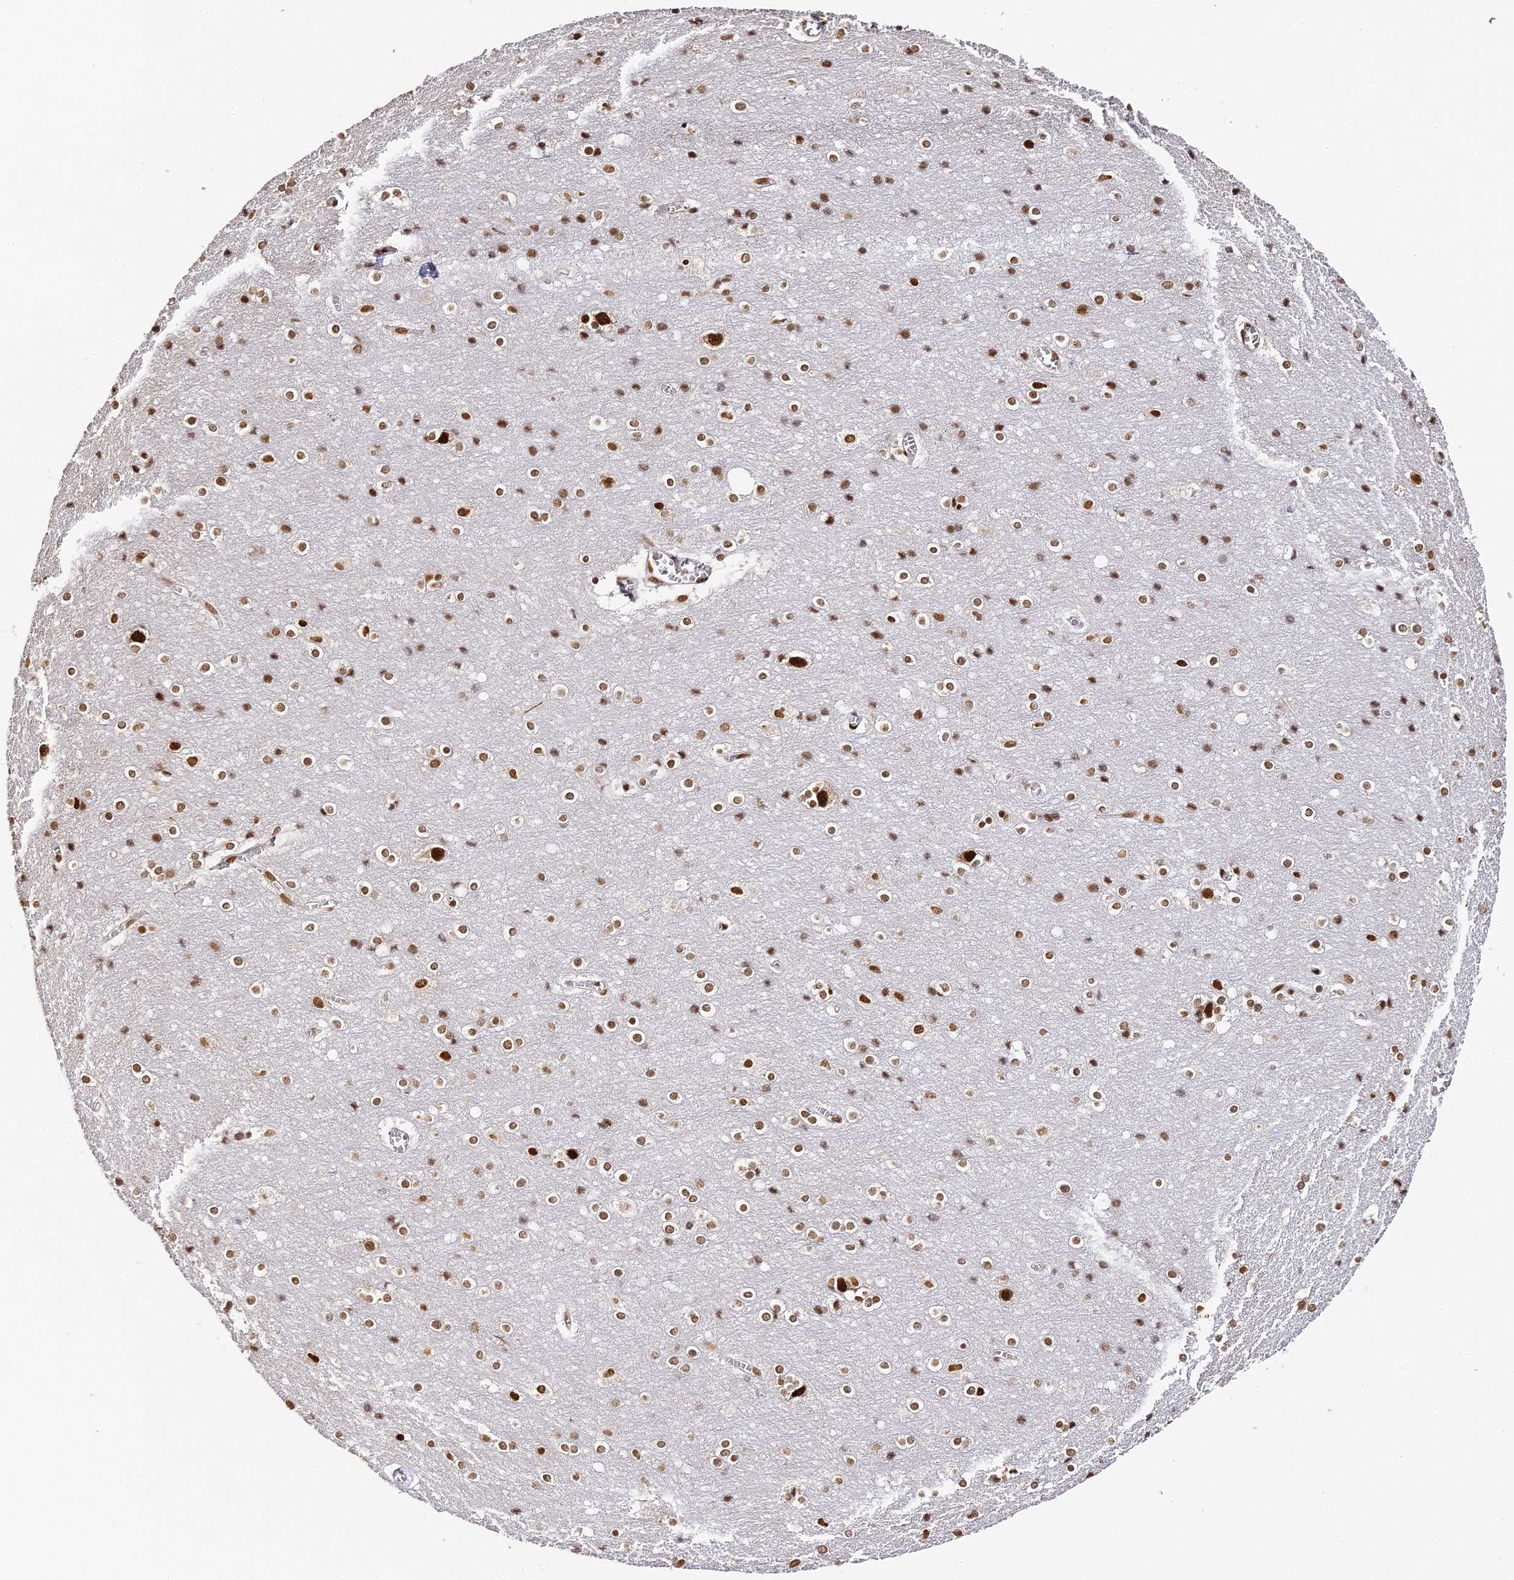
{"staining": {"intensity": "moderate", "quantity": ">75%", "location": "nuclear"}, "tissue": "cerebral cortex", "cell_type": "Endothelial cells", "image_type": "normal", "snomed": [{"axis": "morphology", "description": "Normal tissue, NOS"}, {"axis": "topography", "description": "Cerebral cortex"}], "caption": "An IHC histopathology image of unremarkable tissue is shown. Protein staining in brown shows moderate nuclear positivity in cerebral cortex within endothelial cells. (DAB (3,3'-diaminobenzidine) IHC with brightfield microscopy, high magnification).", "gene": "HNRNPA1", "patient": {"sex": "male", "age": 54}}